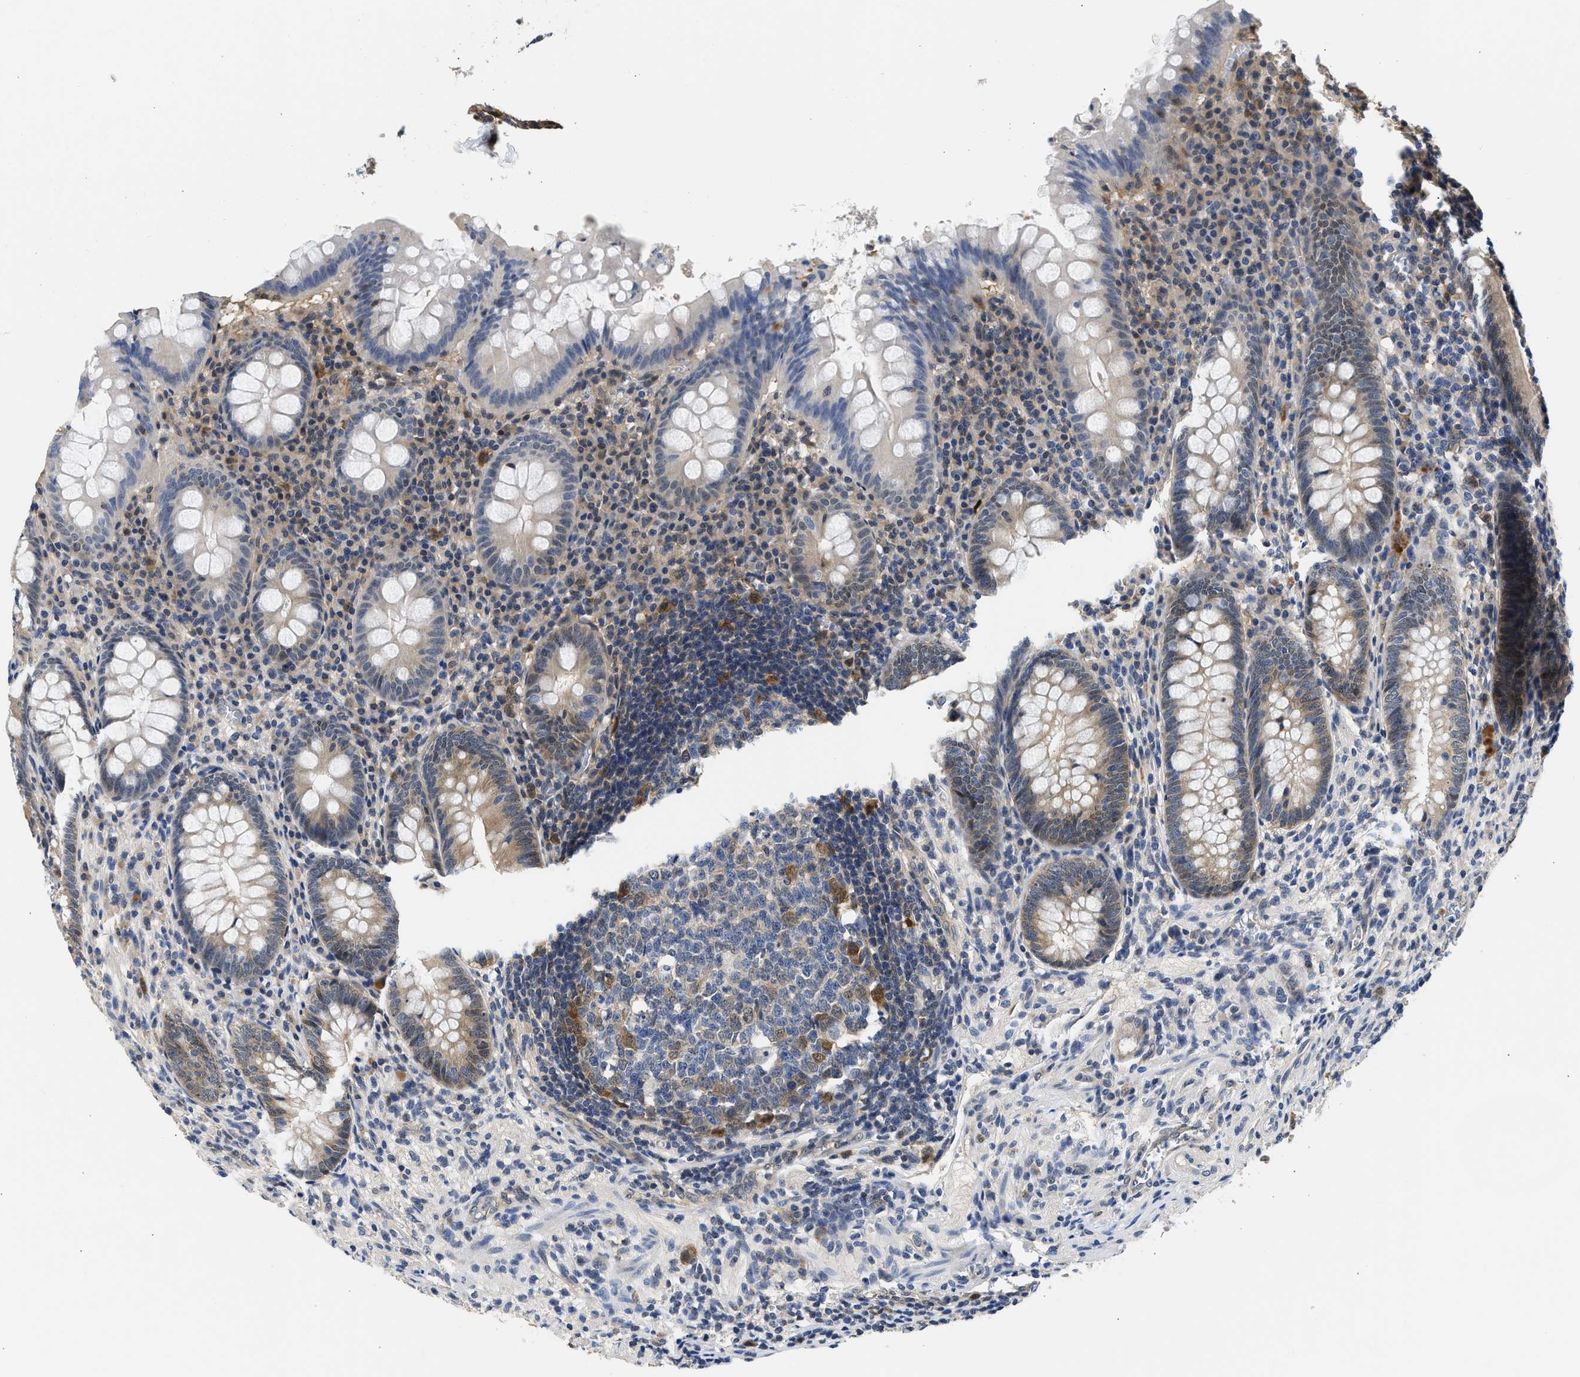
{"staining": {"intensity": "moderate", "quantity": "25%-75%", "location": "cytoplasmic/membranous,nuclear"}, "tissue": "appendix", "cell_type": "Glandular cells", "image_type": "normal", "snomed": [{"axis": "morphology", "description": "Normal tissue, NOS"}, {"axis": "topography", "description": "Appendix"}], "caption": "About 25%-75% of glandular cells in benign appendix display moderate cytoplasmic/membranous,nuclear protein expression as visualized by brown immunohistochemical staining.", "gene": "XPO5", "patient": {"sex": "male", "age": 56}}